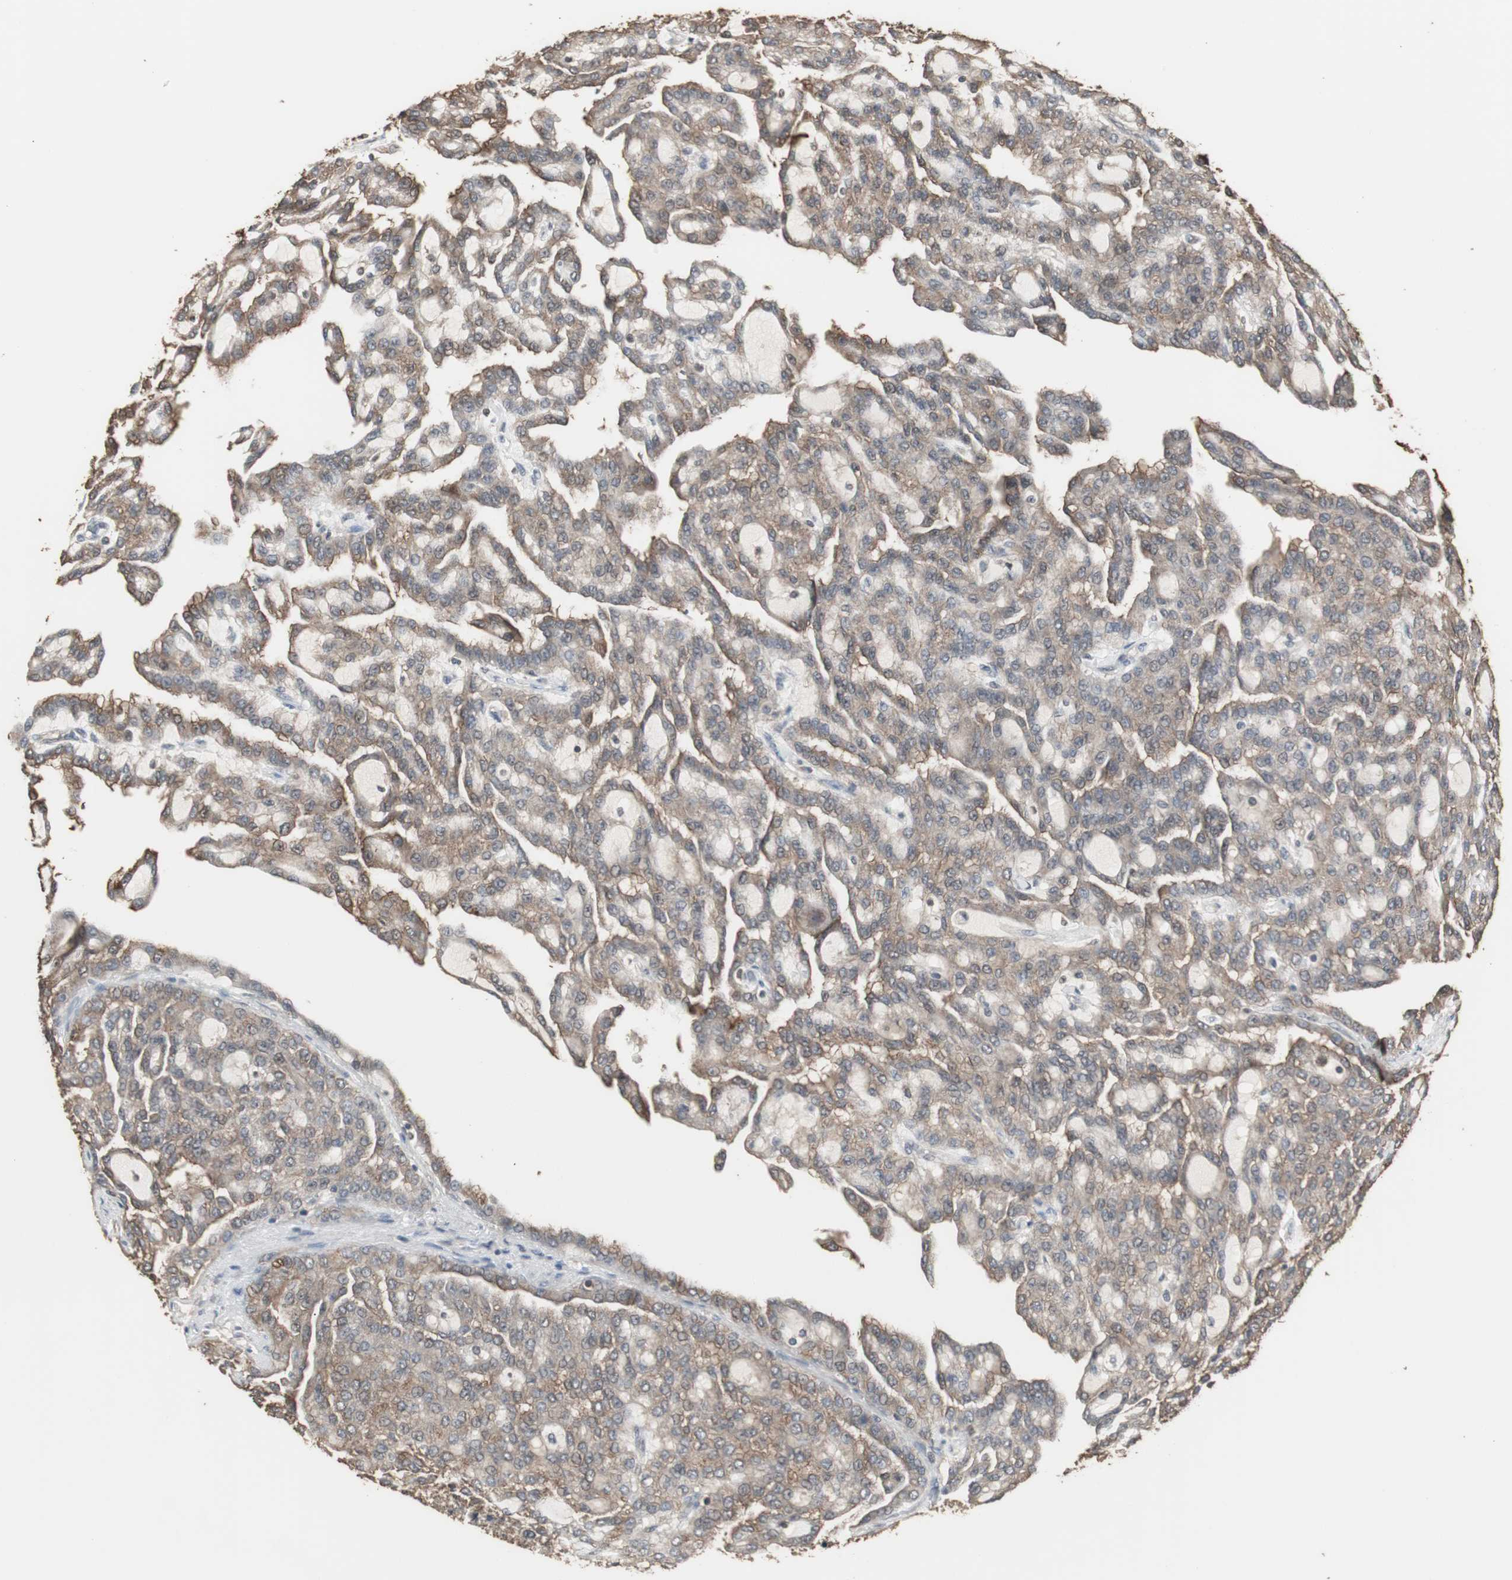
{"staining": {"intensity": "moderate", "quantity": ">75%", "location": "cytoplasmic/membranous"}, "tissue": "renal cancer", "cell_type": "Tumor cells", "image_type": "cancer", "snomed": [{"axis": "morphology", "description": "Adenocarcinoma, NOS"}, {"axis": "topography", "description": "Kidney"}], "caption": "Protein staining of renal adenocarcinoma tissue demonstrates moderate cytoplasmic/membranous expression in approximately >75% of tumor cells.", "gene": "HPRT1", "patient": {"sex": "male", "age": 63}}